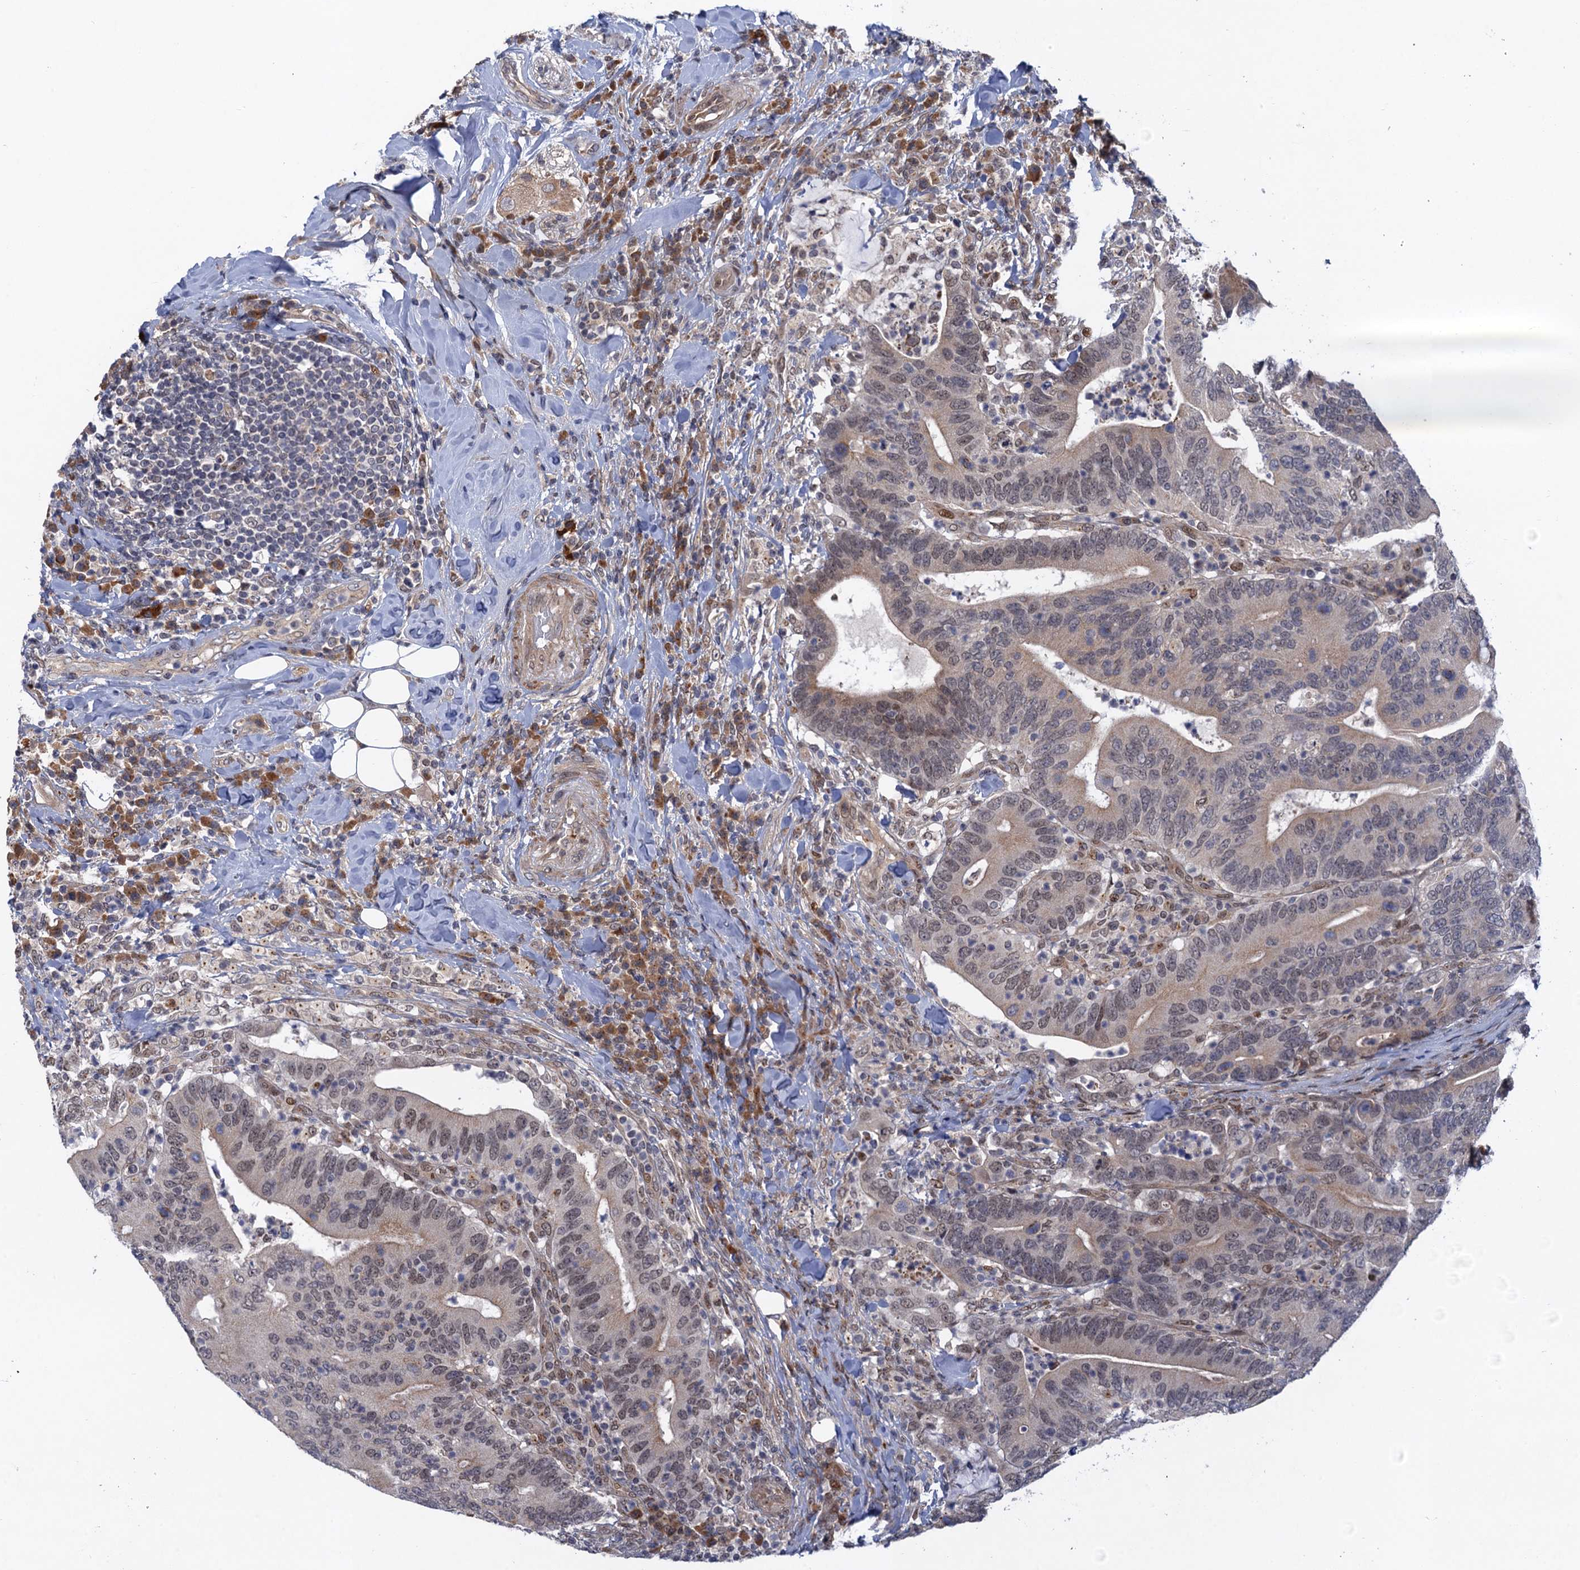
{"staining": {"intensity": "weak", "quantity": "25%-75%", "location": "cytoplasmic/membranous,nuclear"}, "tissue": "colorectal cancer", "cell_type": "Tumor cells", "image_type": "cancer", "snomed": [{"axis": "morphology", "description": "Adenocarcinoma, NOS"}, {"axis": "topography", "description": "Colon"}], "caption": "This image shows adenocarcinoma (colorectal) stained with immunohistochemistry to label a protein in brown. The cytoplasmic/membranous and nuclear of tumor cells show weak positivity for the protein. Nuclei are counter-stained blue.", "gene": "NEK8", "patient": {"sex": "female", "age": 66}}